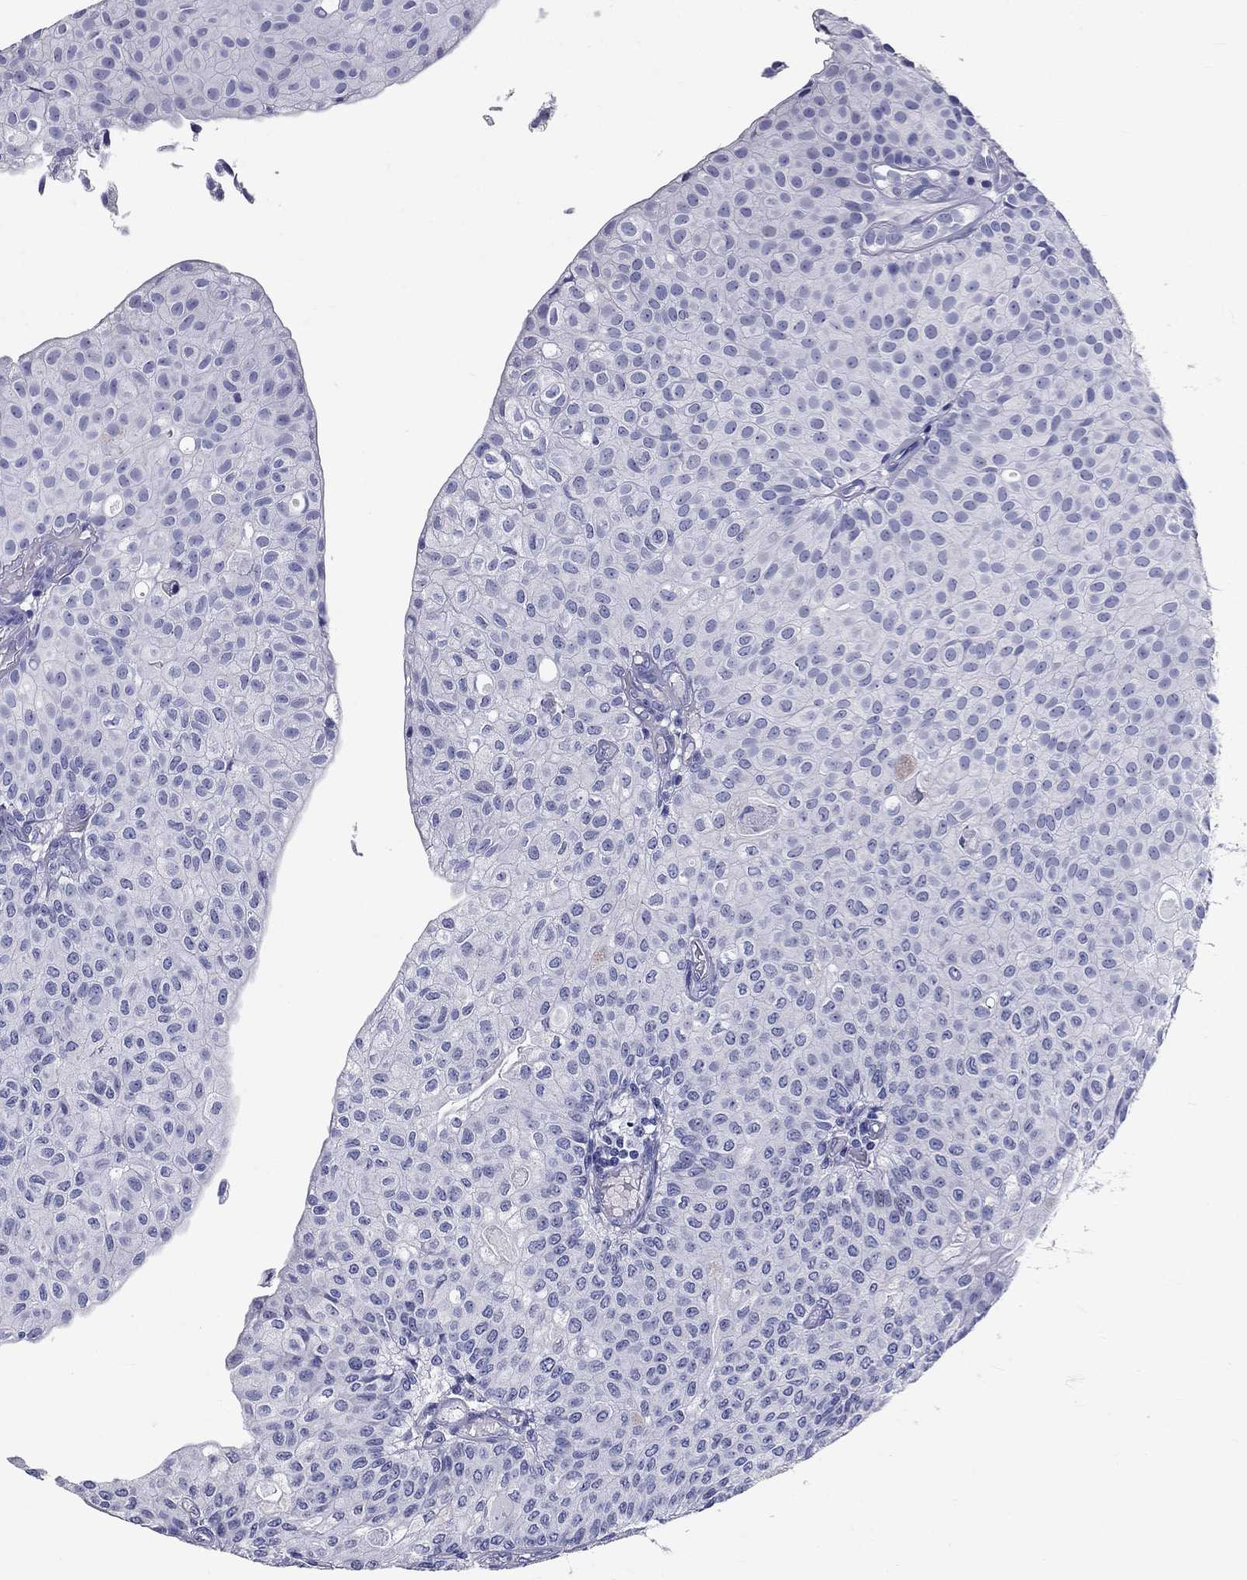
{"staining": {"intensity": "negative", "quantity": "none", "location": "none"}, "tissue": "urothelial cancer", "cell_type": "Tumor cells", "image_type": "cancer", "snomed": [{"axis": "morphology", "description": "Urothelial carcinoma, Low grade"}, {"axis": "topography", "description": "Urinary bladder"}], "caption": "Photomicrograph shows no protein expression in tumor cells of urothelial cancer tissue.", "gene": "DNALI1", "patient": {"sex": "male", "age": 89}}